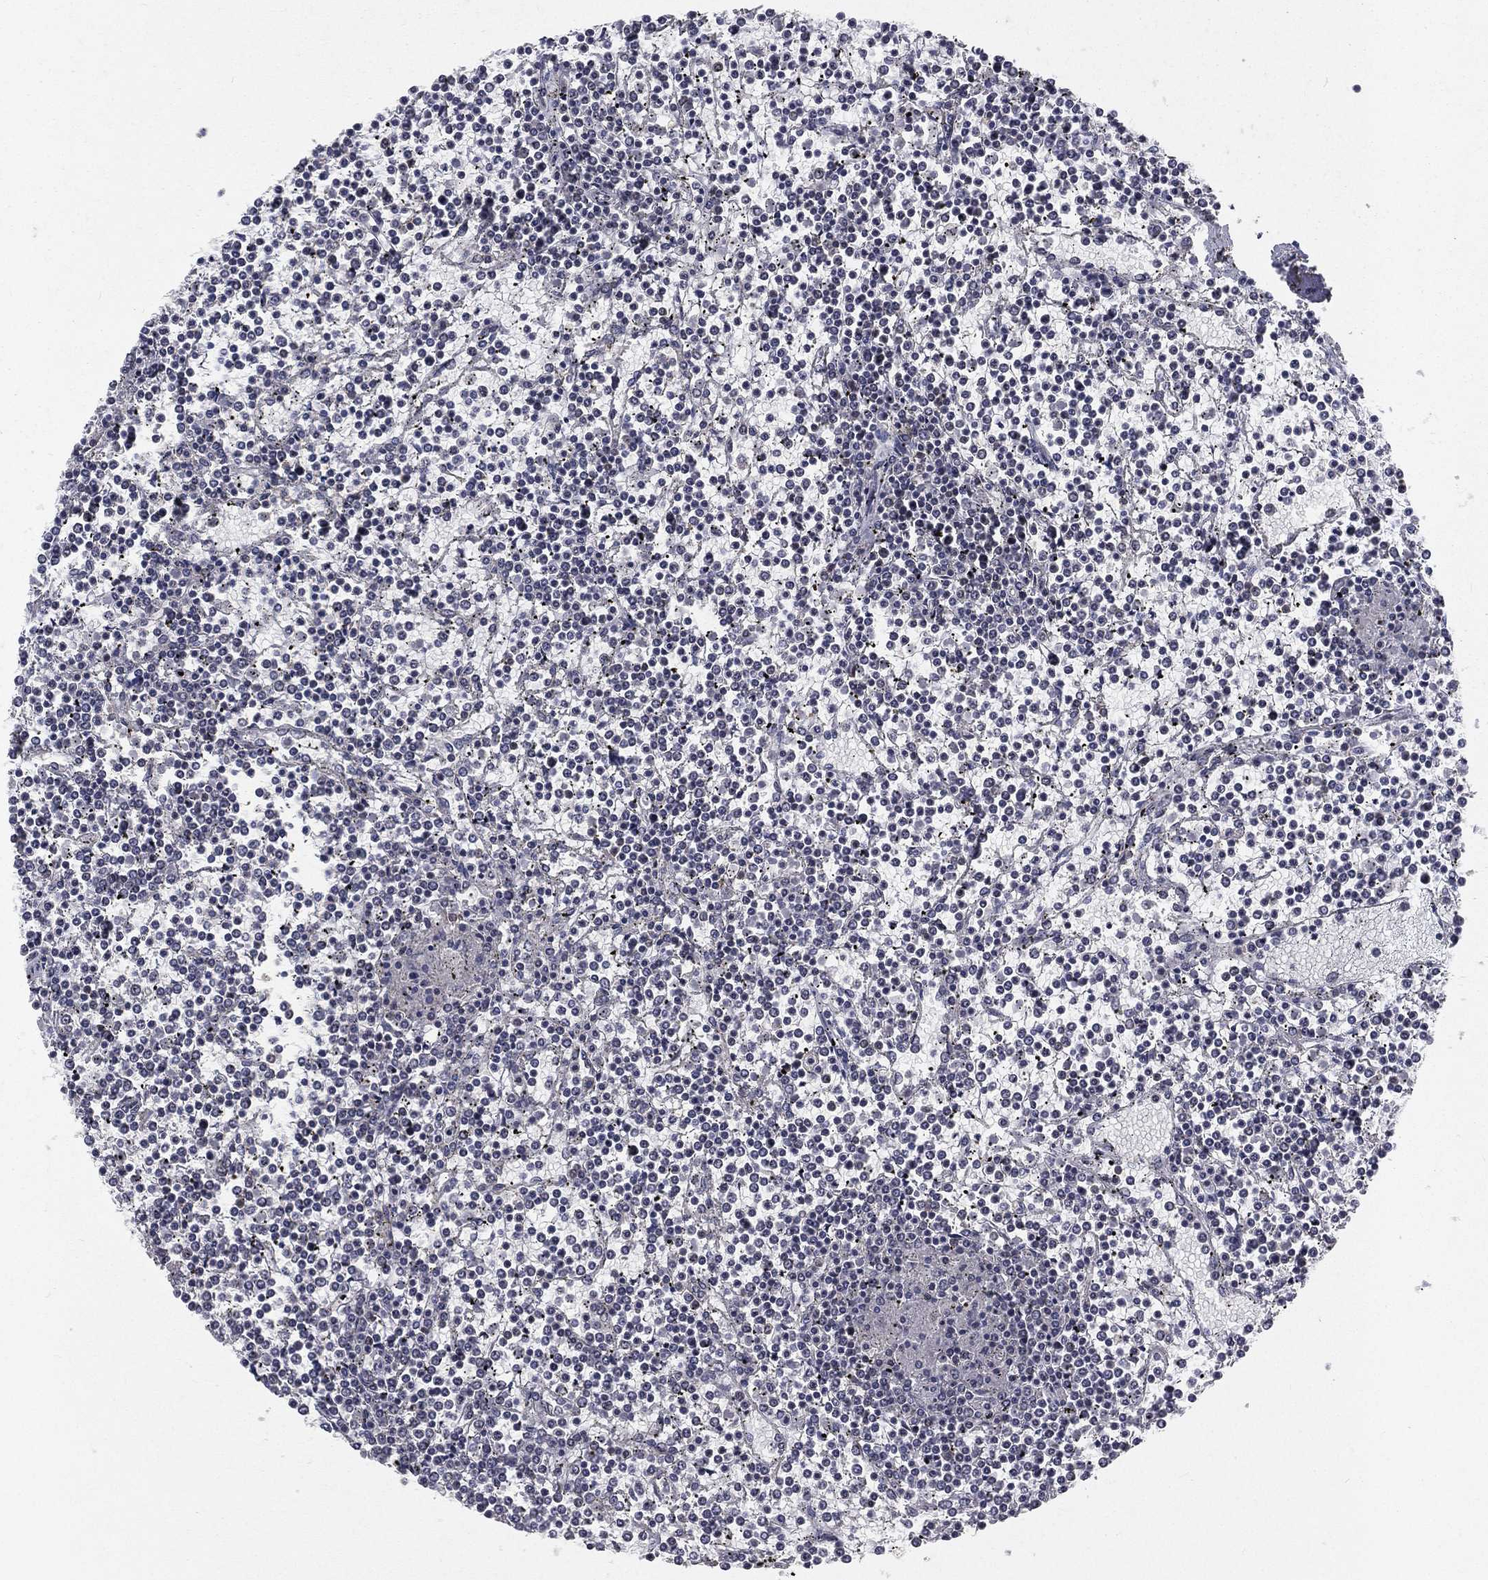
{"staining": {"intensity": "negative", "quantity": "none", "location": "none"}, "tissue": "lymphoma", "cell_type": "Tumor cells", "image_type": "cancer", "snomed": [{"axis": "morphology", "description": "Malignant lymphoma, non-Hodgkin's type, Low grade"}, {"axis": "topography", "description": "Spleen"}], "caption": "Immunohistochemical staining of lymphoma reveals no significant staining in tumor cells.", "gene": "MORC2", "patient": {"sex": "female", "age": 19}}